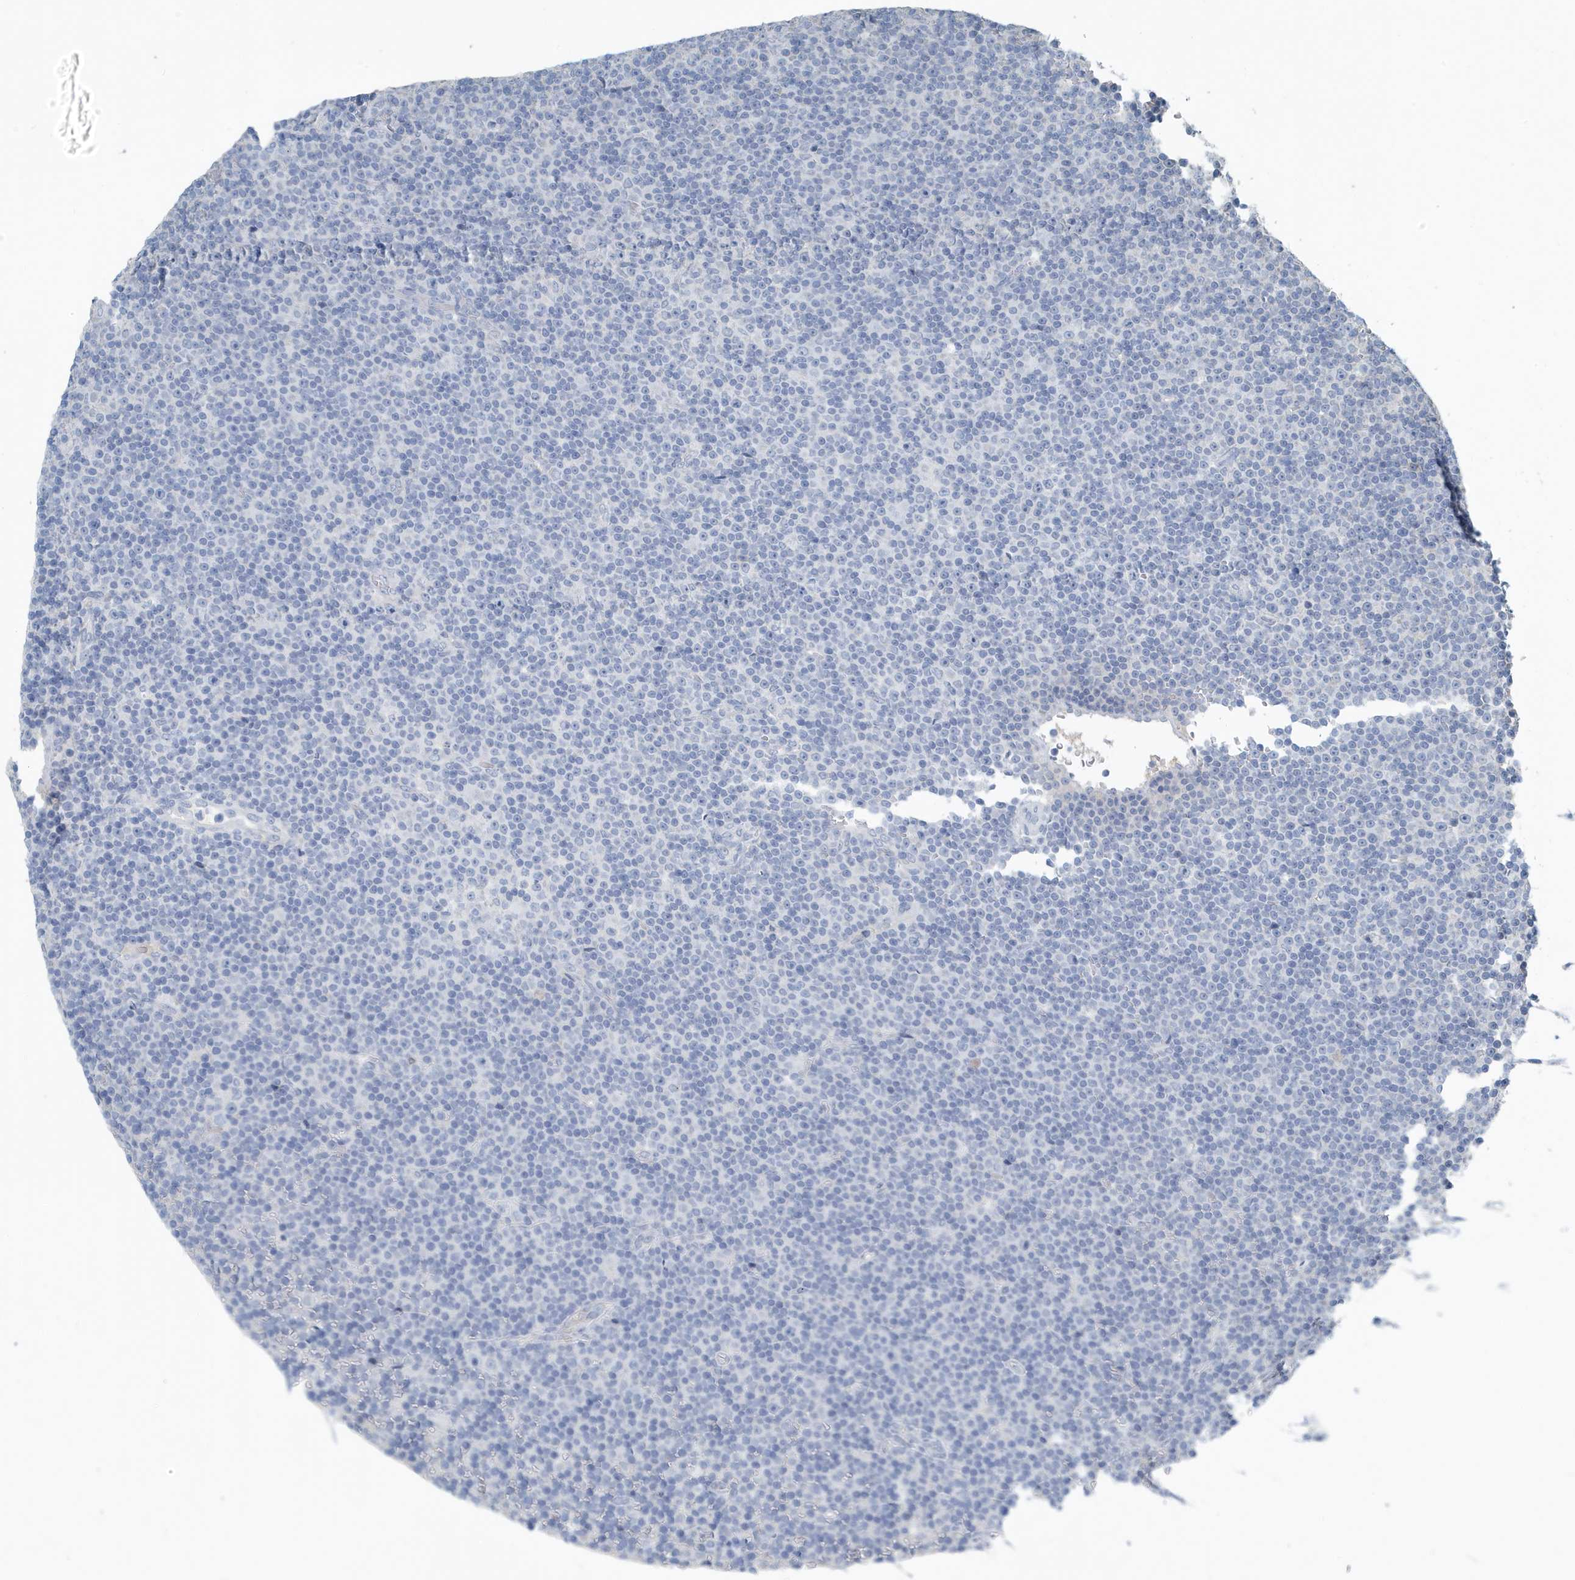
{"staining": {"intensity": "negative", "quantity": "none", "location": "none"}, "tissue": "lymphoma", "cell_type": "Tumor cells", "image_type": "cancer", "snomed": [{"axis": "morphology", "description": "Malignant lymphoma, non-Hodgkin's type, Low grade"}, {"axis": "topography", "description": "Lymph node"}], "caption": "Tumor cells are negative for brown protein staining in malignant lymphoma, non-Hodgkin's type (low-grade).", "gene": "UGT2B4", "patient": {"sex": "female", "age": 67}}